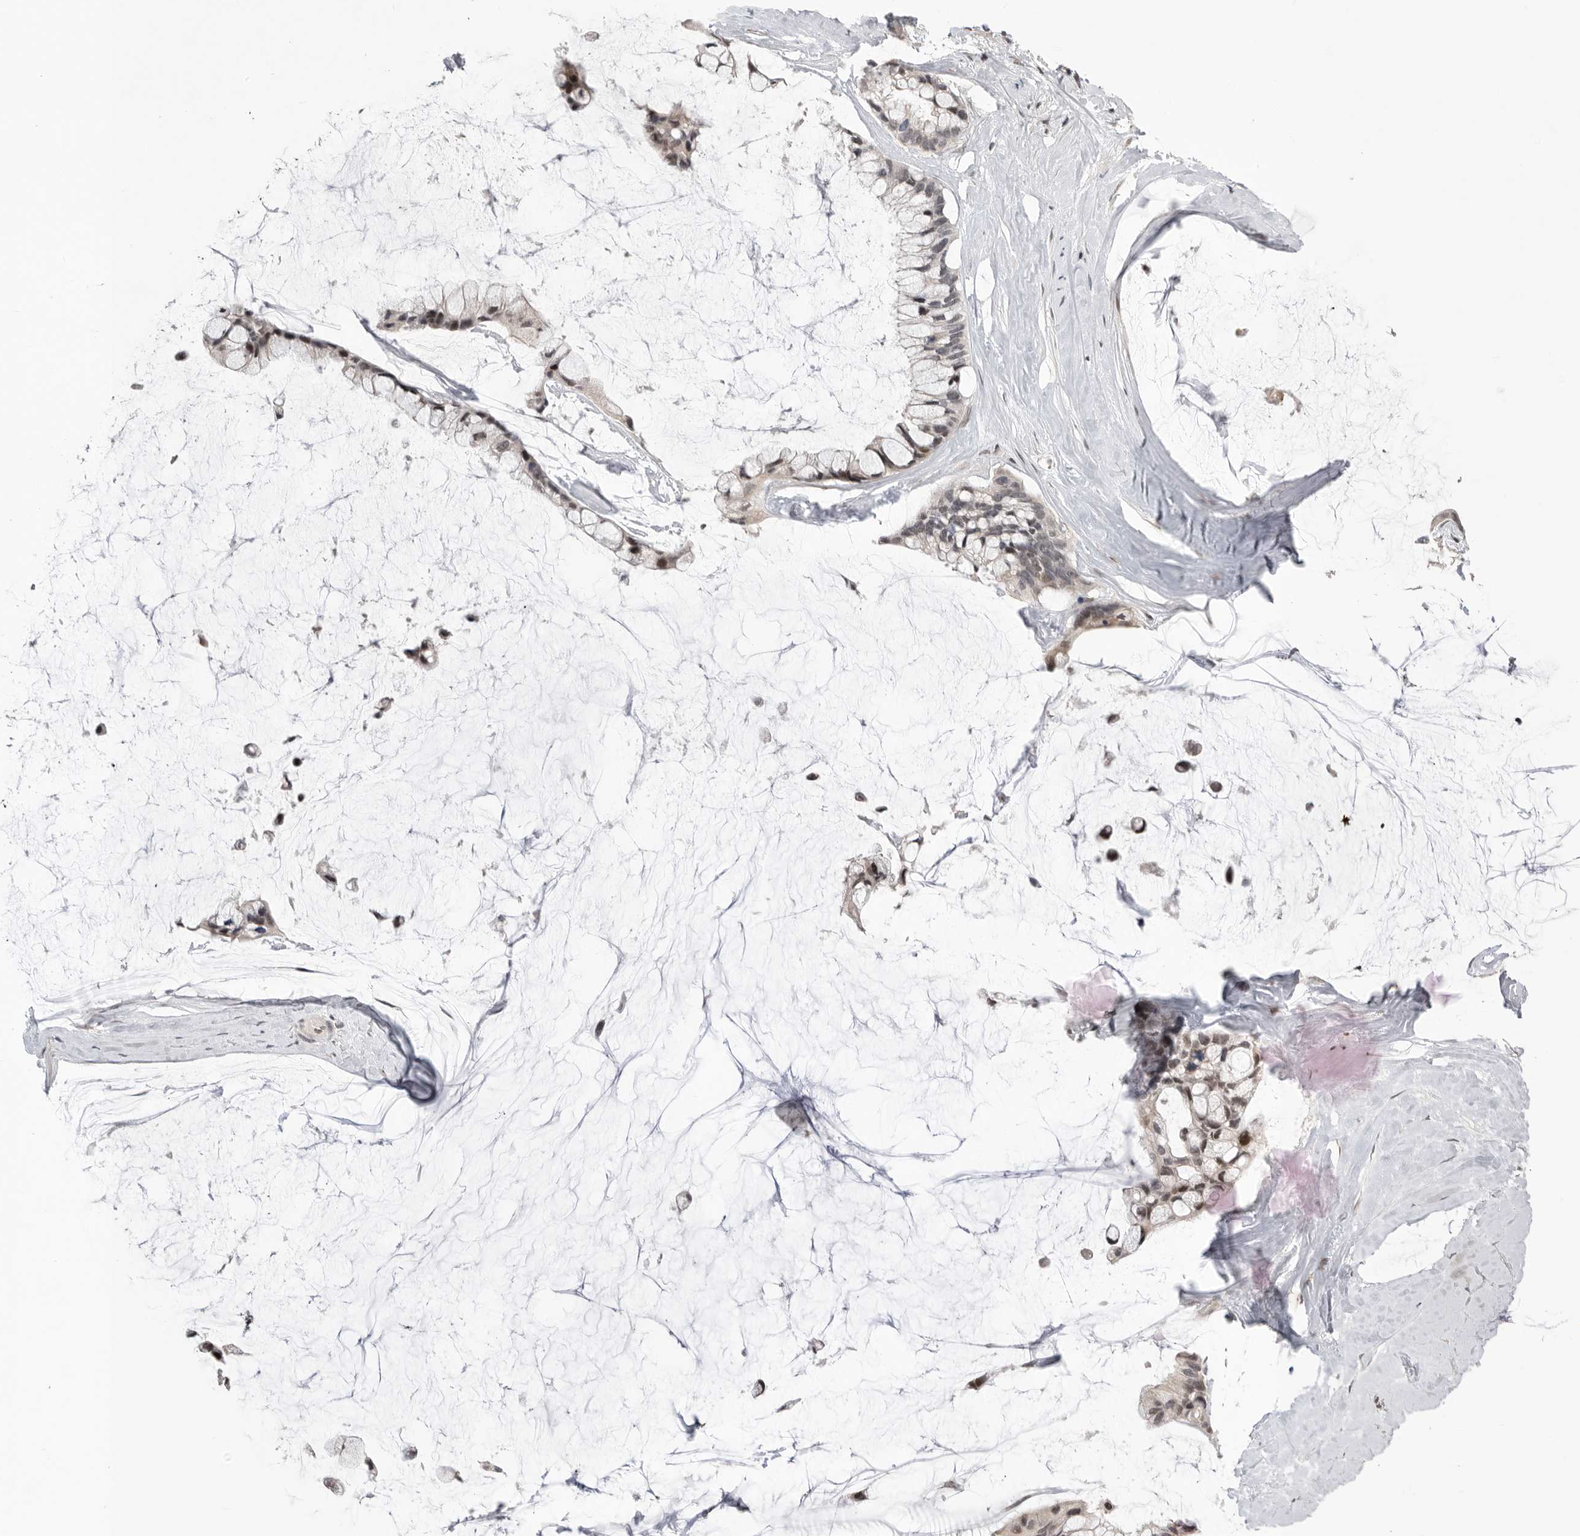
{"staining": {"intensity": "negative", "quantity": "none", "location": "none"}, "tissue": "ovarian cancer", "cell_type": "Tumor cells", "image_type": "cancer", "snomed": [{"axis": "morphology", "description": "Cystadenocarcinoma, mucinous, NOS"}, {"axis": "topography", "description": "Ovary"}], "caption": "Immunohistochemical staining of ovarian cancer exhibits no significant positivity in tumor cells.", "gene": "POU5F1", "patient": {"sex": "female", "age": 39}}